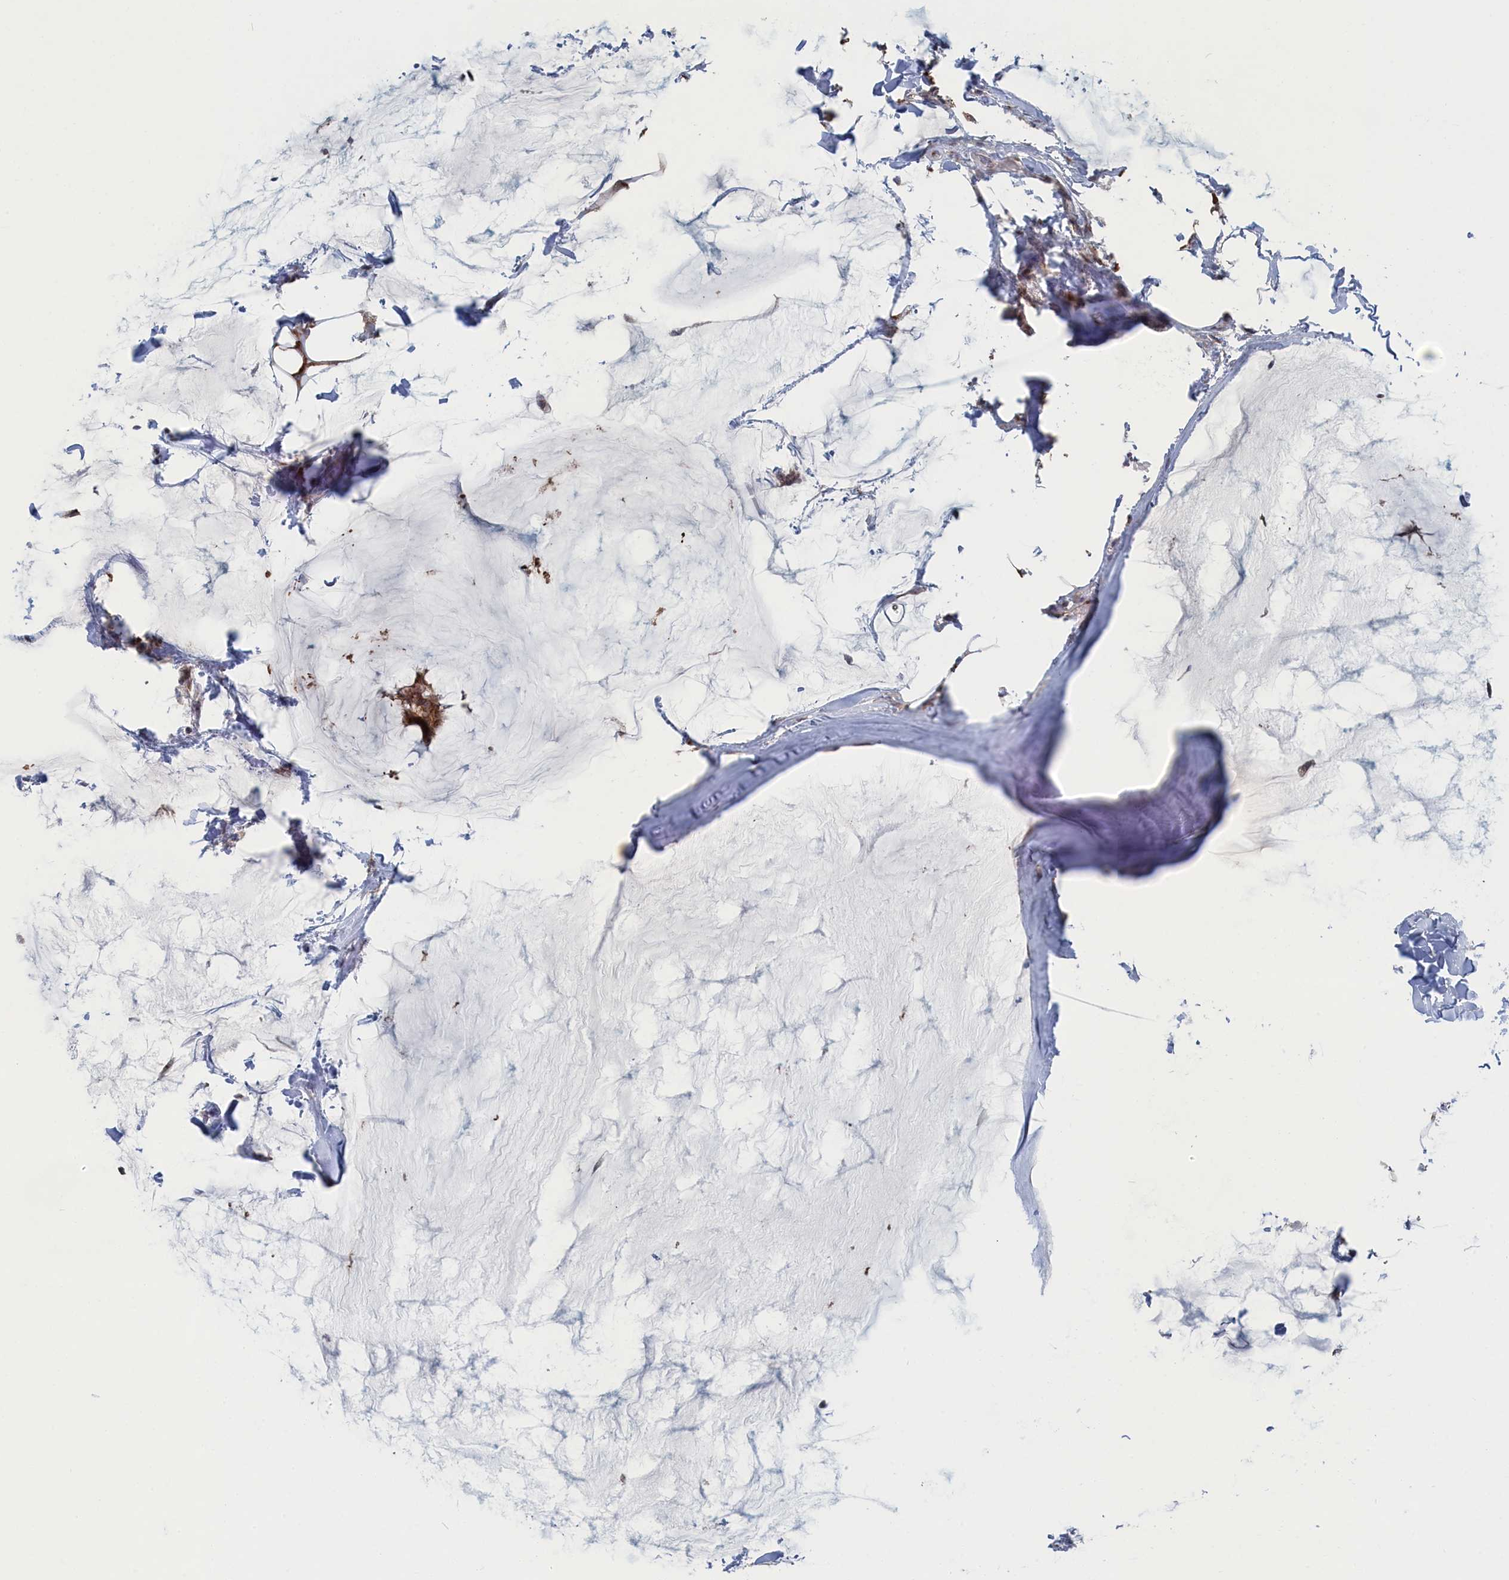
{"staining": {"intensity": "moderate", "quantity": ">75%", "location": "cytoplasmic/membranous"}, "tissue": "breast cancer", "cell_type": "Tumor cells", "image_type": "cancer", "snomed": [{"axis": "morphology", "description": "Duct carcinoma"}, {"axis": "topography", "description": "Breast"}], "caption": "Immunohistochemical staining of human breast cancer reveals moderate cytoplasmic/membranous protein staining in about >75% of tumor cells.", "gene": "IRX1", "patient": {"sex": "female", "age": 93}}